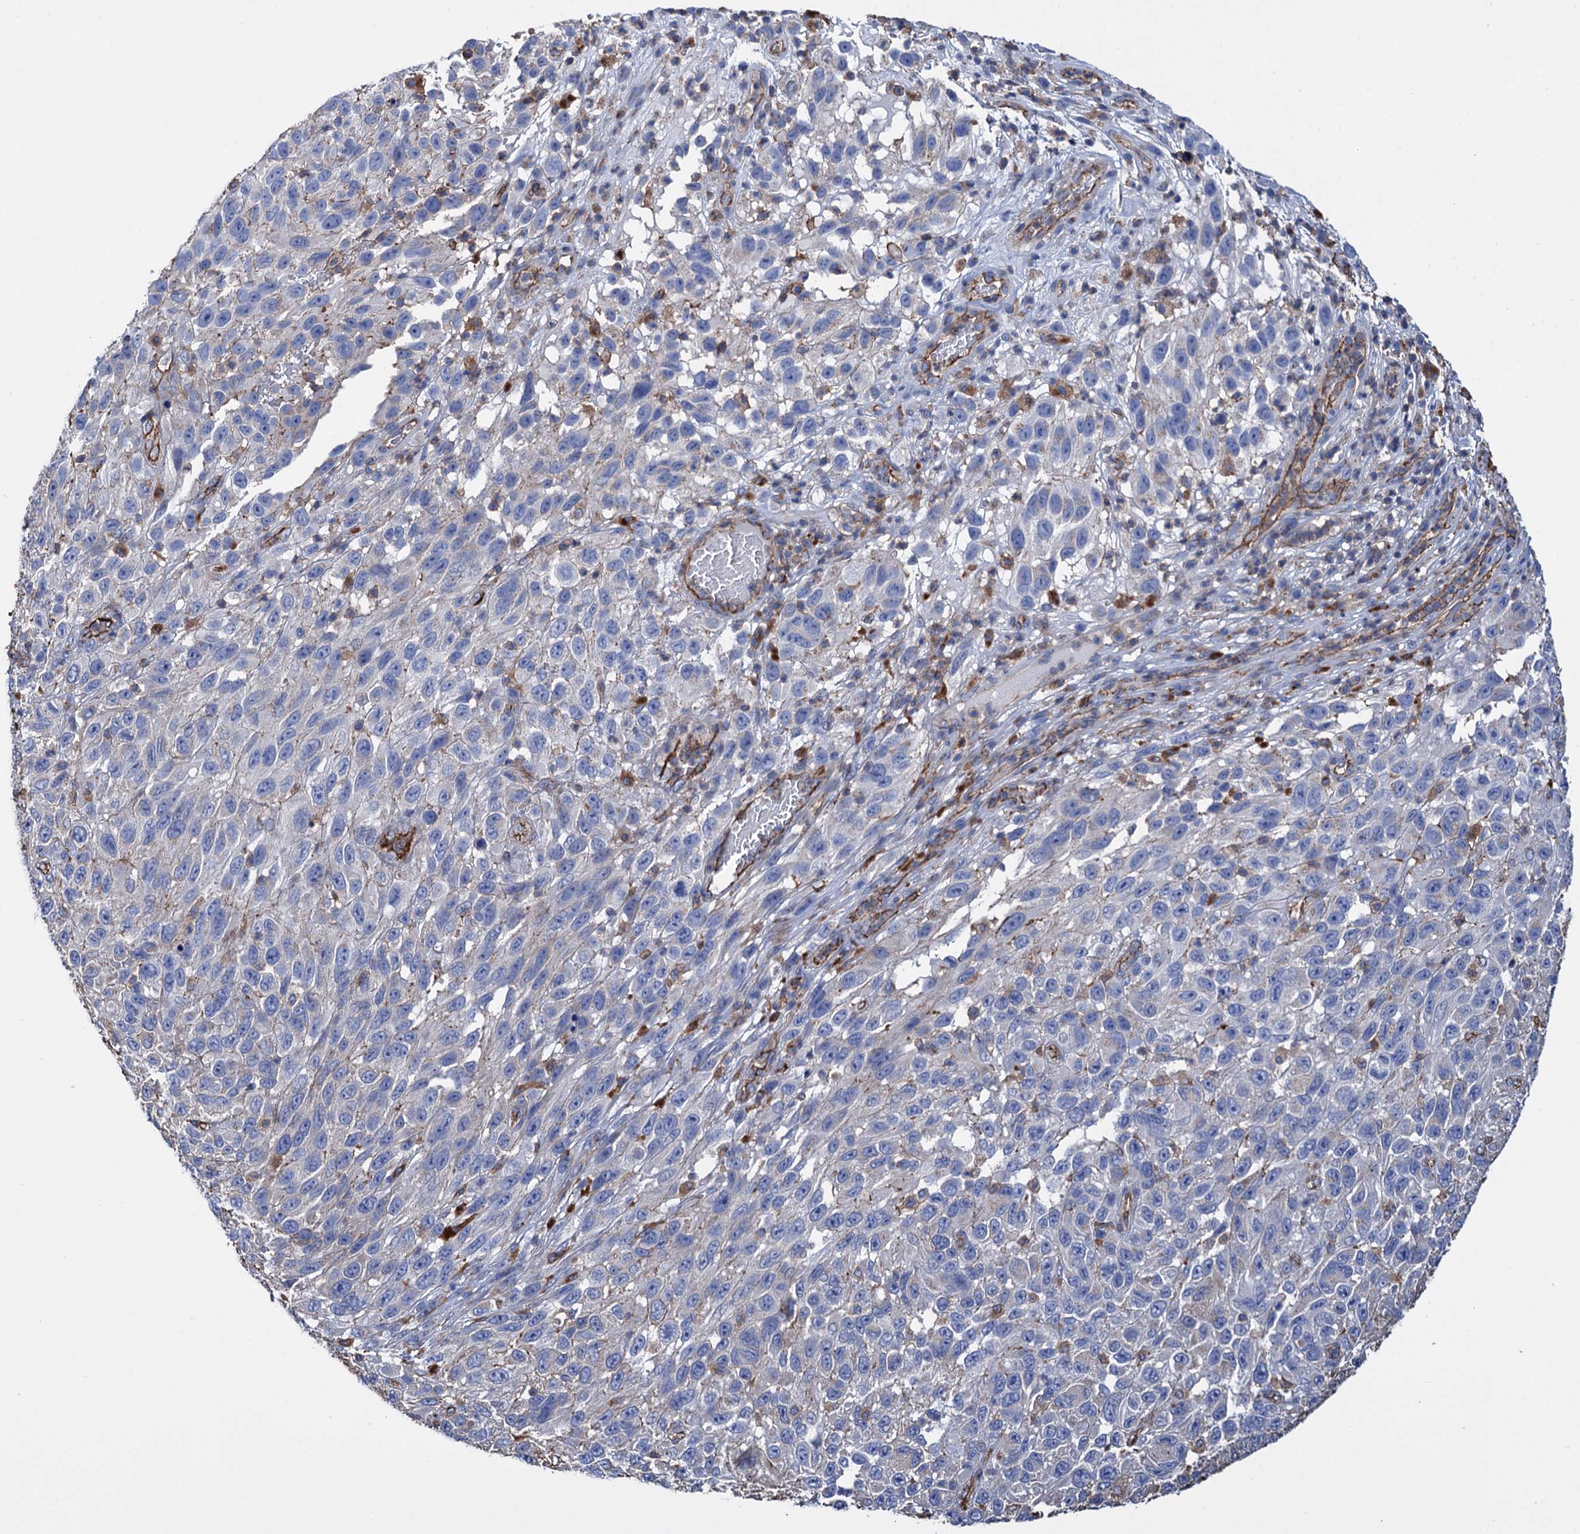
{"staining": {"intensity": "negative", "quantity": "none", "location": "none"}, "tissue": "melanoma", "cell_type": "Tumor cells", "image_type": "cancer", "snomed": [{"axis": "morphology", "description": "Malignant melanoma, NOS"}, {"axis": "topography", "description": "Skin"}], "caption": "DAB immunohistochemical staining of malignant melanoma shows no significant expression in tumor cells.", "gene": "SCPEP1", "patient": {"sex": "female", "age": 96}}